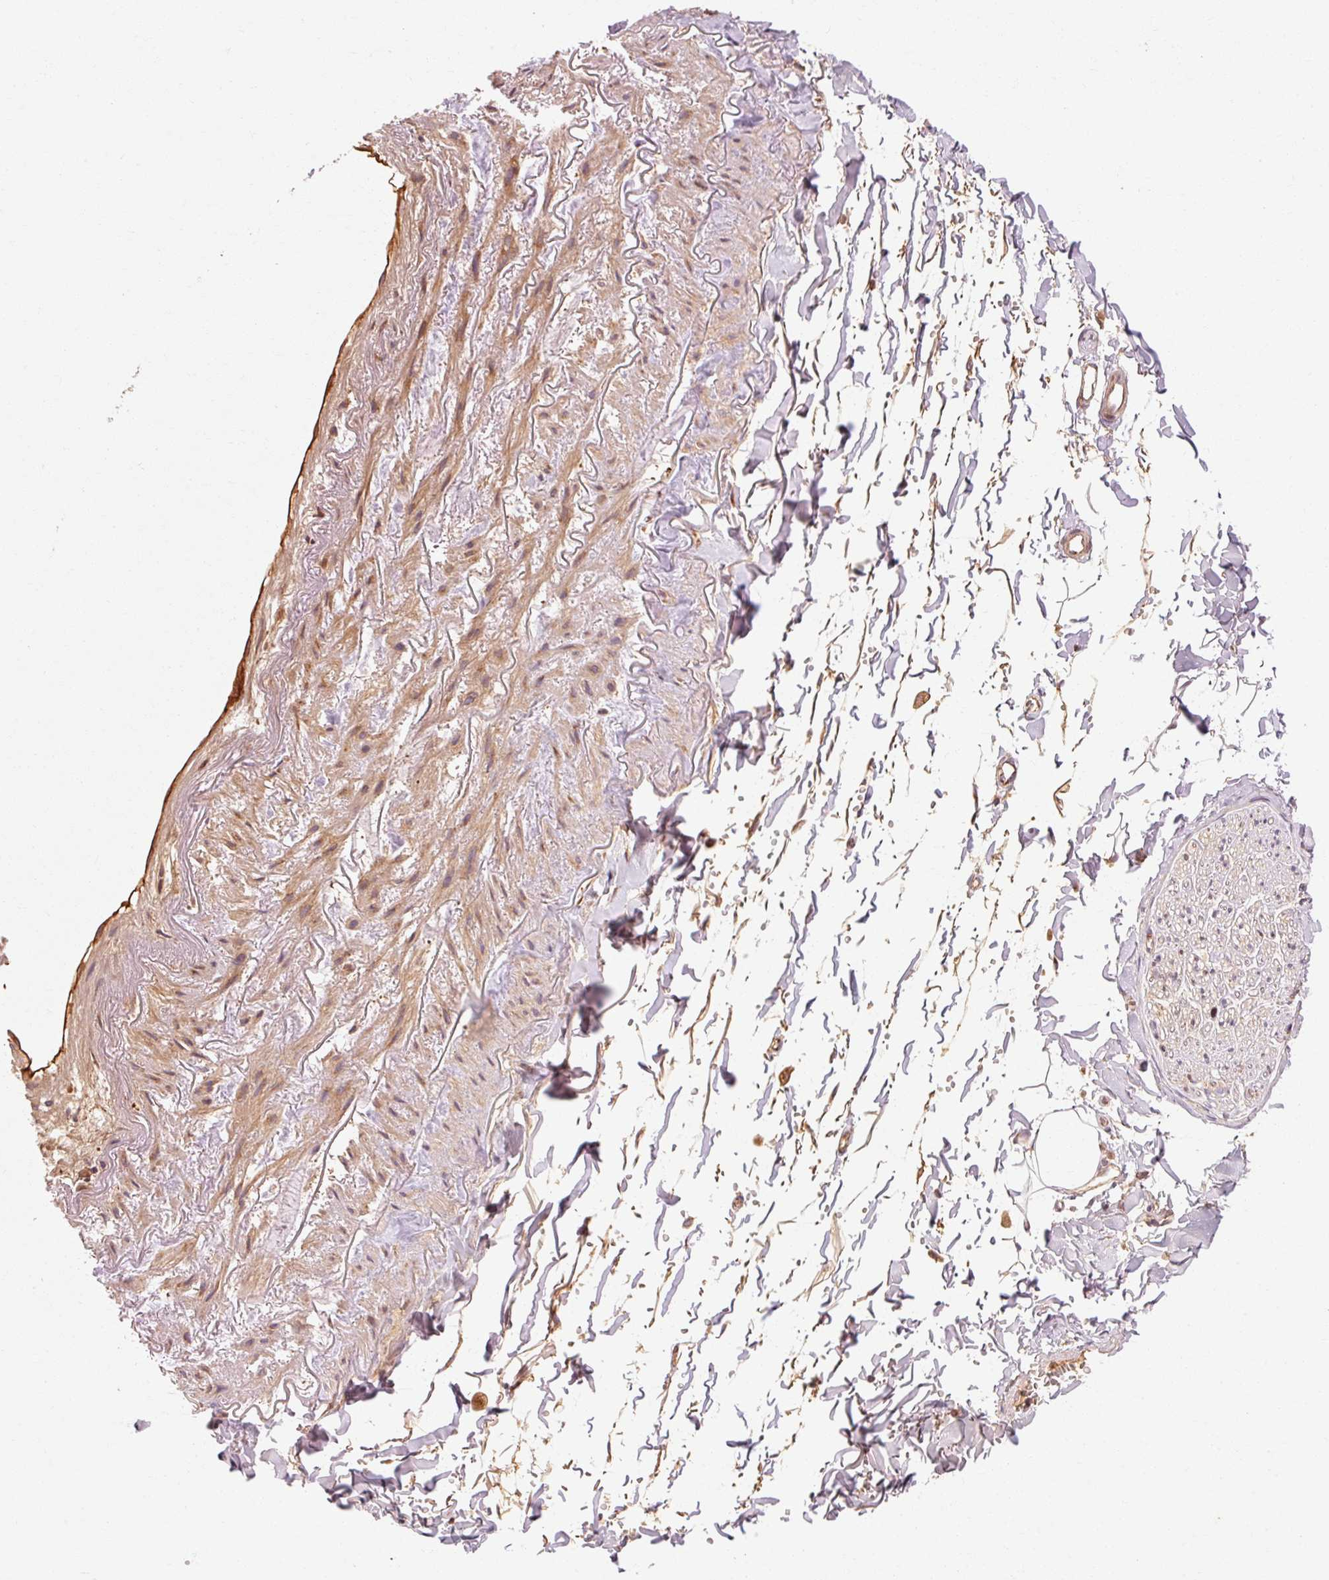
{"staining": {"intensity": "weak", "quantity": "25%-75%", "location": "cytoplasmic/membranous"}, "tissue": "adipose tissue", "cell_type": "Adipocytes", "image_type": "normal", "snomed": [{"axis": "morphology", "description": "Normal tissue, NOS"}, {"axis": "topography", "description": "Cartilage tissue"}, {"axis": "topography", "description": "Bronchus"}, {"axis": "topography", "description": "Peripheral nerve tissue"}], "caption": "High-power microscopy captured an immunohistochemistry photomicrograph of unremarkable adipose tissue, revealing weak cytoplasmic/membranous staining in approximately 25%-75% of adipocytes. Nuclei are stained in blue.", "gene": "CTNNA1", "patient": {"sex": "female", "age": 59}}